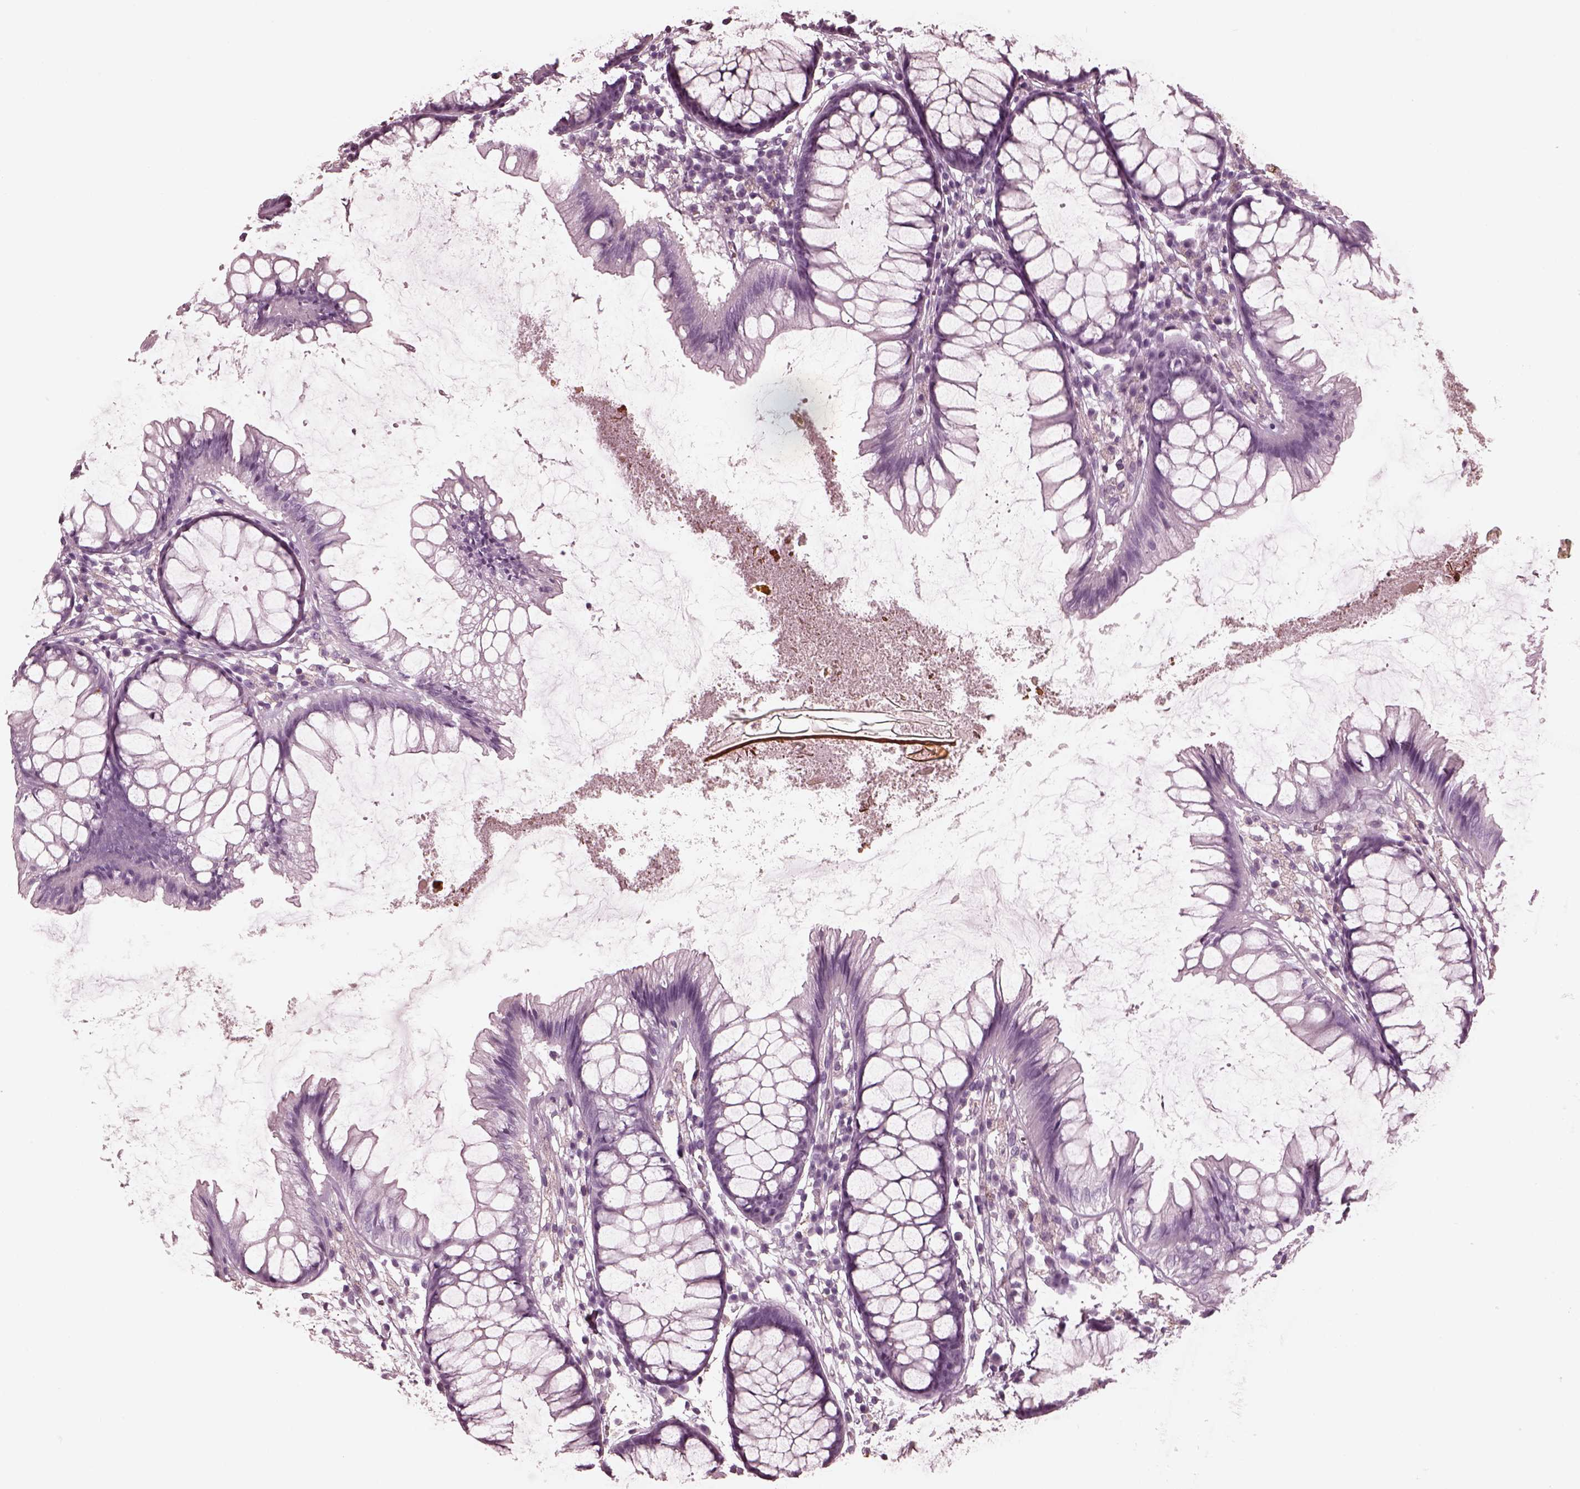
{"staining": {"intensity": "negative", "quantity": "none", "location": "none"}, "tissue": "colon", "cell_type": "Endothelial cells", "image_type": "normal", "snomed": [{"axis": "morphology", "description": "Normal tissue, NOS"}, {"axis": "morphology", "description": "Adenocarcinoma, NOS"}, {"axis": "topography", "description": "Colon"}], "caption": "DAB (3,3'-diaminobenzidine) immunohistochemical staining of unremarkable human colon shows no significant staining in endothelial cells.", "gene": "CGA", "patient": {"sex": "male", "age": 65}}